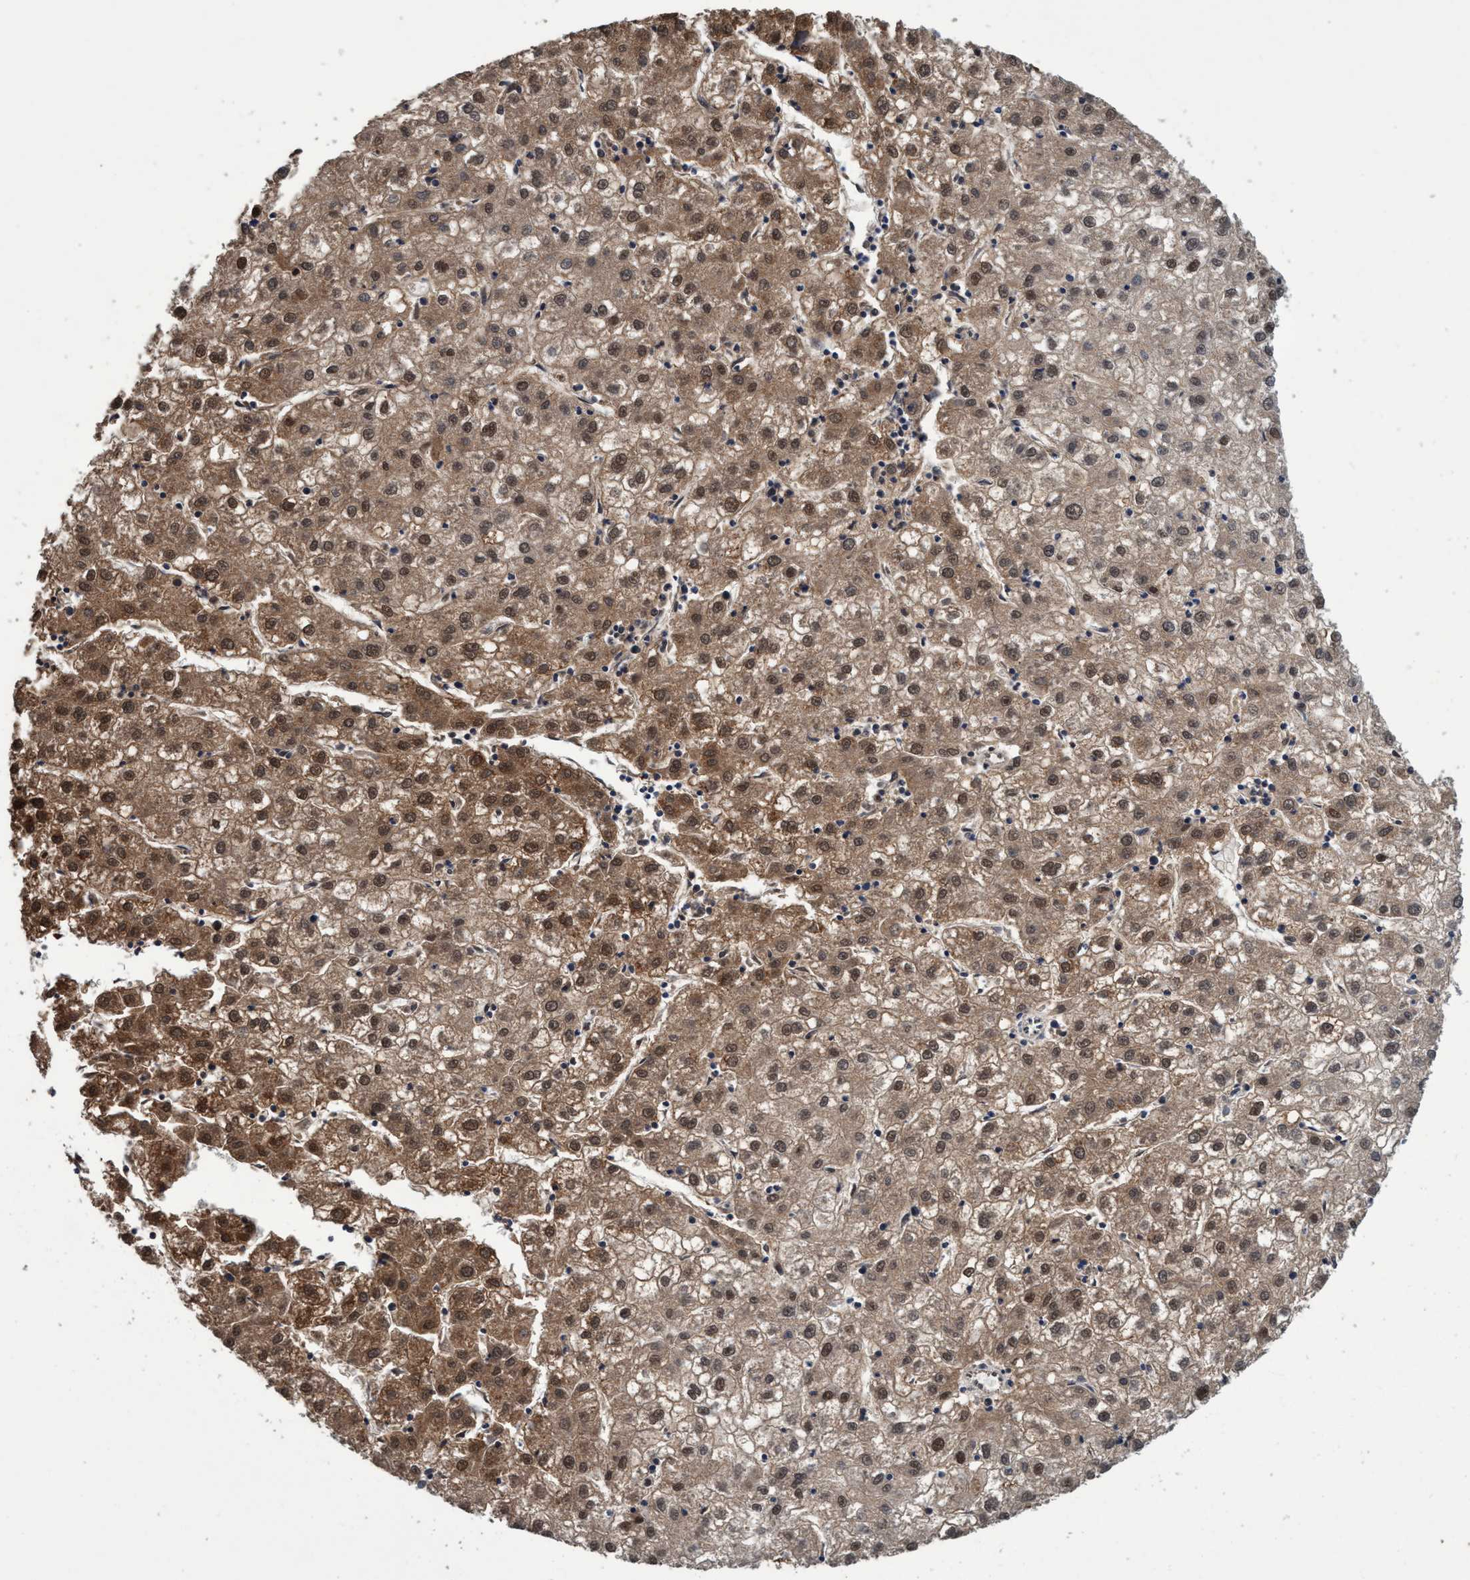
{"staining": {"intensity": "moderate", "quantity": ">75%", "location": "cytoplasmic/membranous,nuclear"}, "tissue": "liver cancer", "cell_type": "Tumor cells", "image_type": "cancer", "snomed": [{"axis": "morphology", "description": "Carcinoma, Hepatocellular, NOS"}, {"axis": "topography", "description": "Liver"}], "caption": "An image of liver hepatocellular carcinoma stained for a protein reveals moderate cytoplasmic/membranous and nuclear brown staining in tumor cells.", "gene": "PSMD12", "patient": {"sex": "male", "age": 72}}